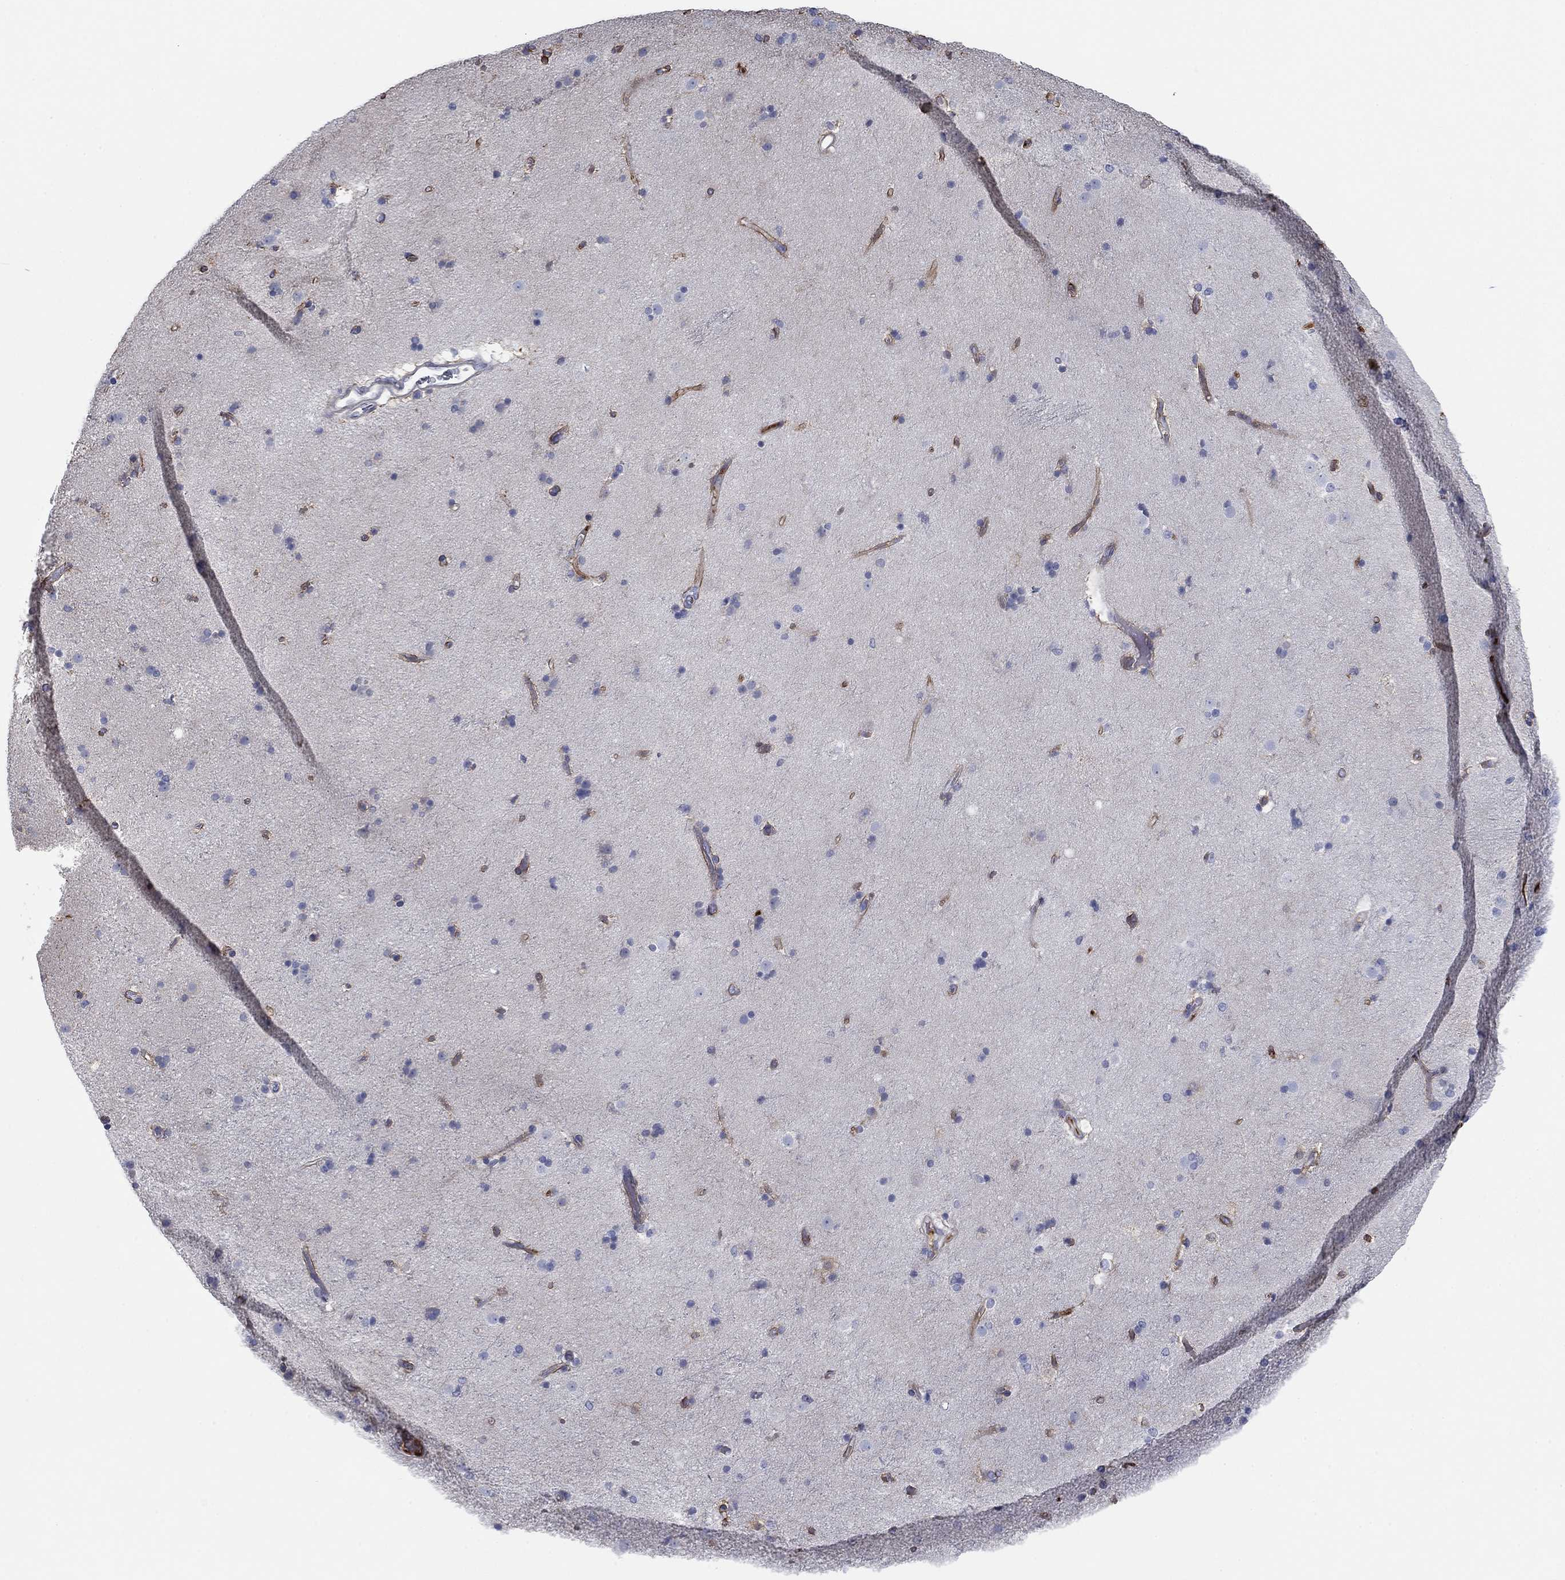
{"staining": {"intensity": "negative", "quantity": "none", "location": "none"}, "tissue": "caudate", "cell_type": "Glial cells", "image_type": "normal", "snomed": [{"axis": "morphology", "description": "Normal tissue, NOS"}, {"axis": "topography", "description": "Lateral ventricle wall"}], "caption": "Photomicrograph shows no protein staining in glial cells of unremarkable caudate. (DAB immunohistochemistry with hematoxylin counter stain).", "gene": "APOC3", "patient": {"sex": "female", "age": 71}}